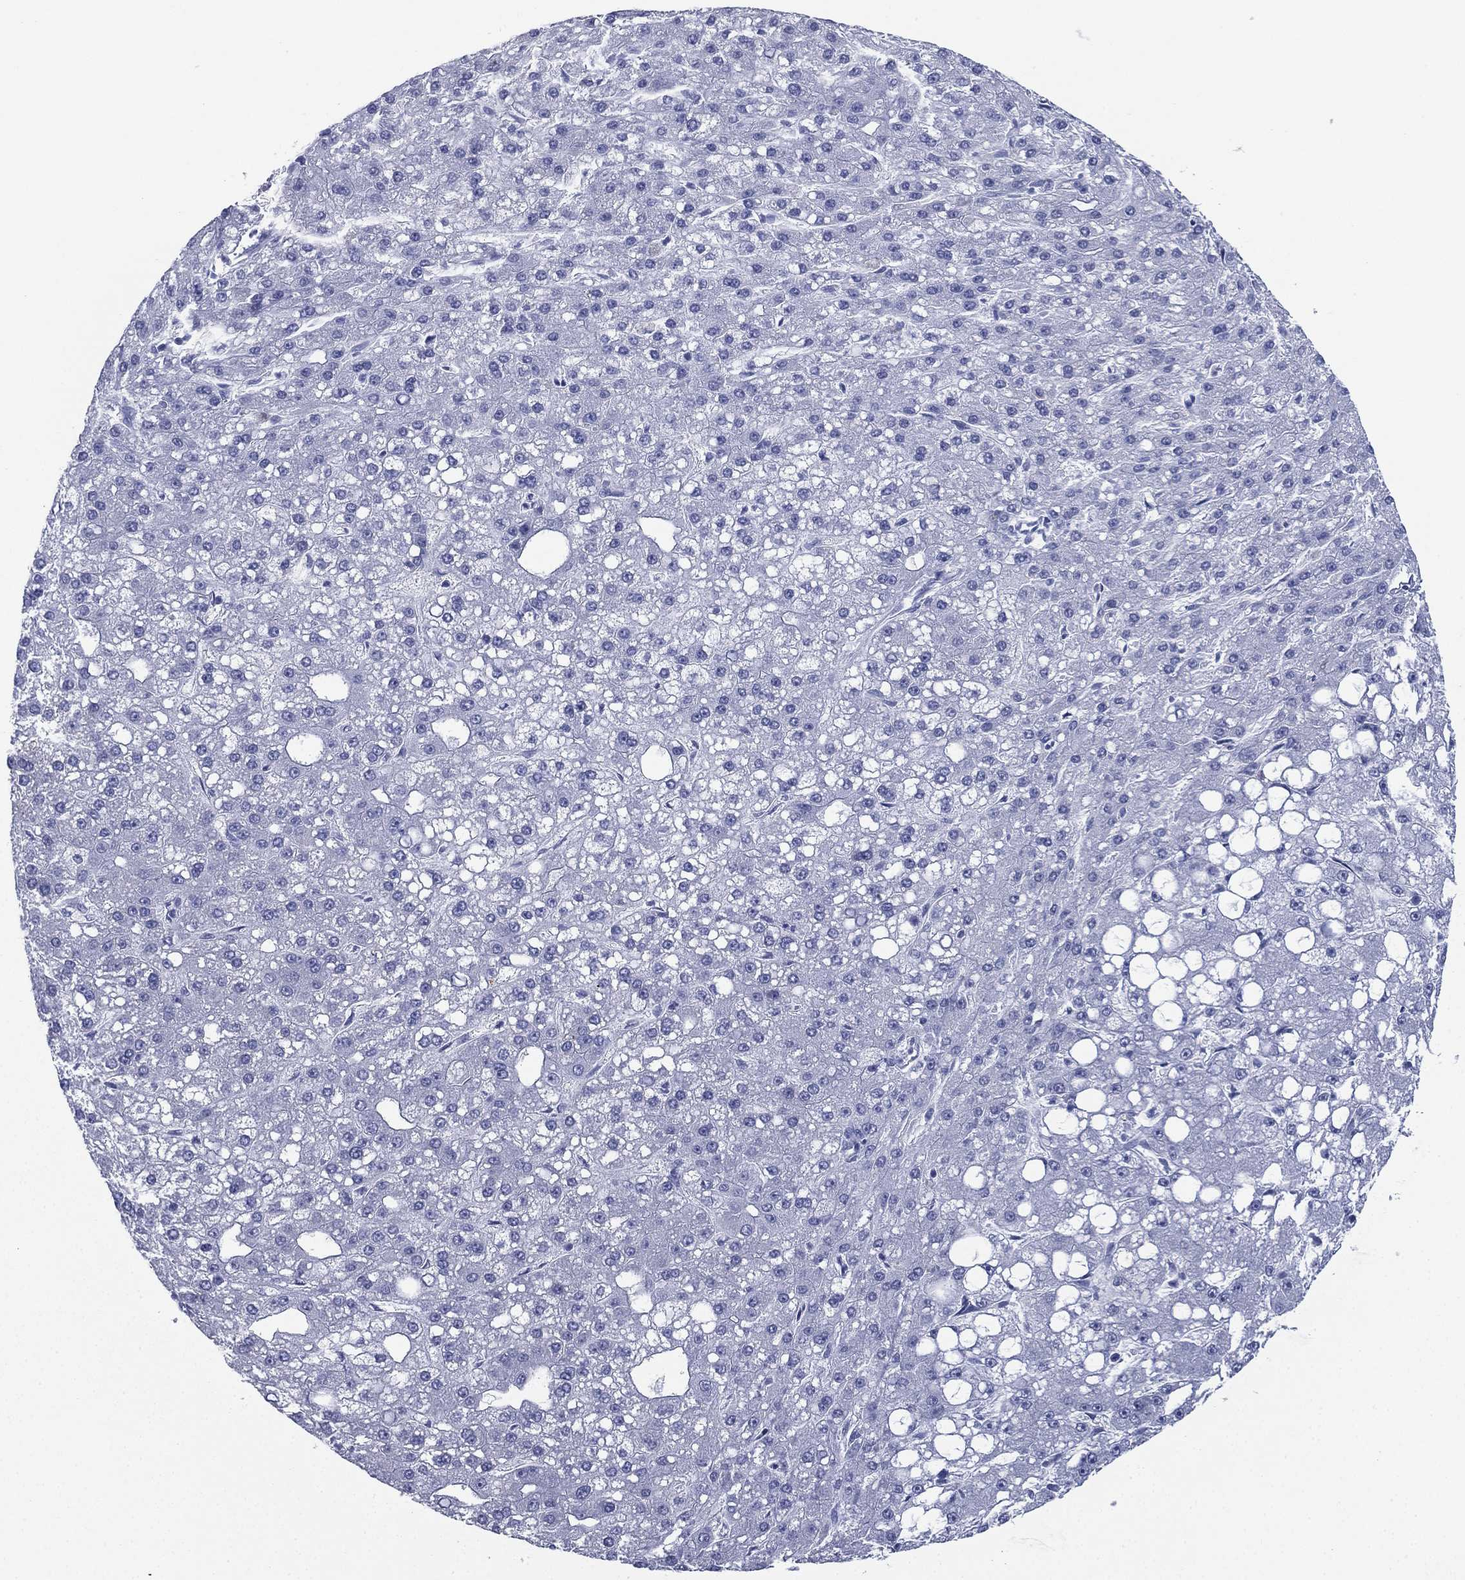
{"staining": {"intensity": "negative", "quantity": "none", "location": "none"}, "tissue": "liver cancer", "cell_type": "Tumor cells", "image_type": "cancer", "snomed": [{"axis": "morphology", "description": "Carcinoma, Hepatocellular, NOS"}, {"axis": "topography", "description": "Liver"}], "caption": "Hepatocellular carcinoma (liver) stained for a protein using immunohistochemistry shows no expression tumor cells.", "gene": "FCER2", "patient": {"sex": "male", "age": 67}}